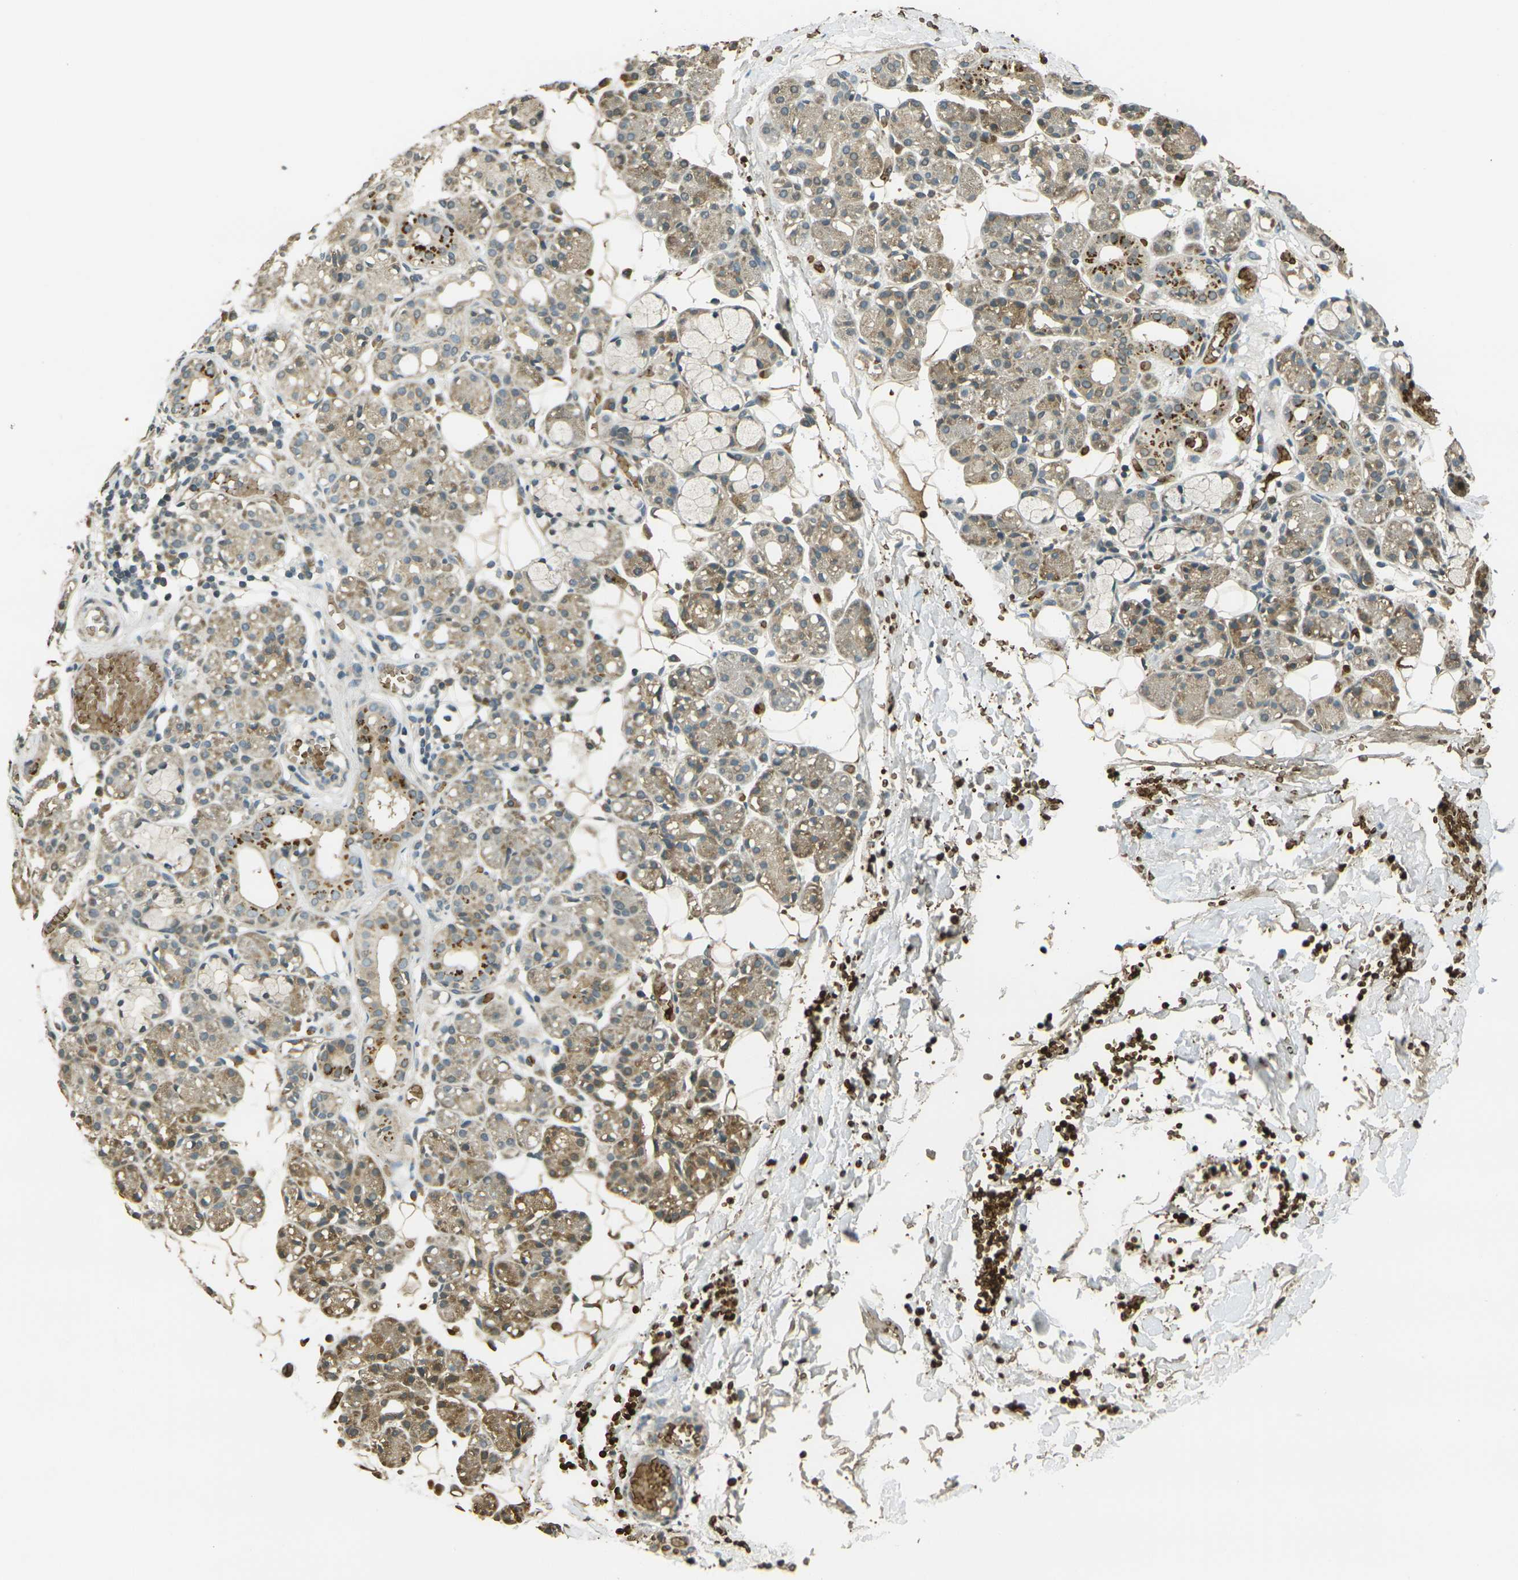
{"staining": {"intensity": "moderate", "quantity": "<25%", "location": "cytoplasmic/membranous"}, "tissue": "salivary gland", "cell_type": "Glandular cells", "image_type": "normal", "snomed": [{"axis": "morphology", "description": "Normal tissue, NOS"}, {"axis": "topography", "description": "Salivary gland"}], "caption": "IHC staining of normal salivary gland, which reveals low levels of moderate cytoplasmic/membranous expression in approximately <25% of glandular cells indicating moderate cytoplasmic/membranous protein positivity. The staining was performed using DAB (brown) for protein detection and nuclei were counterstained in hematoxylin (blue).", "gene": "TOR1A", "patient": {"sex": "male", "age": 63}}